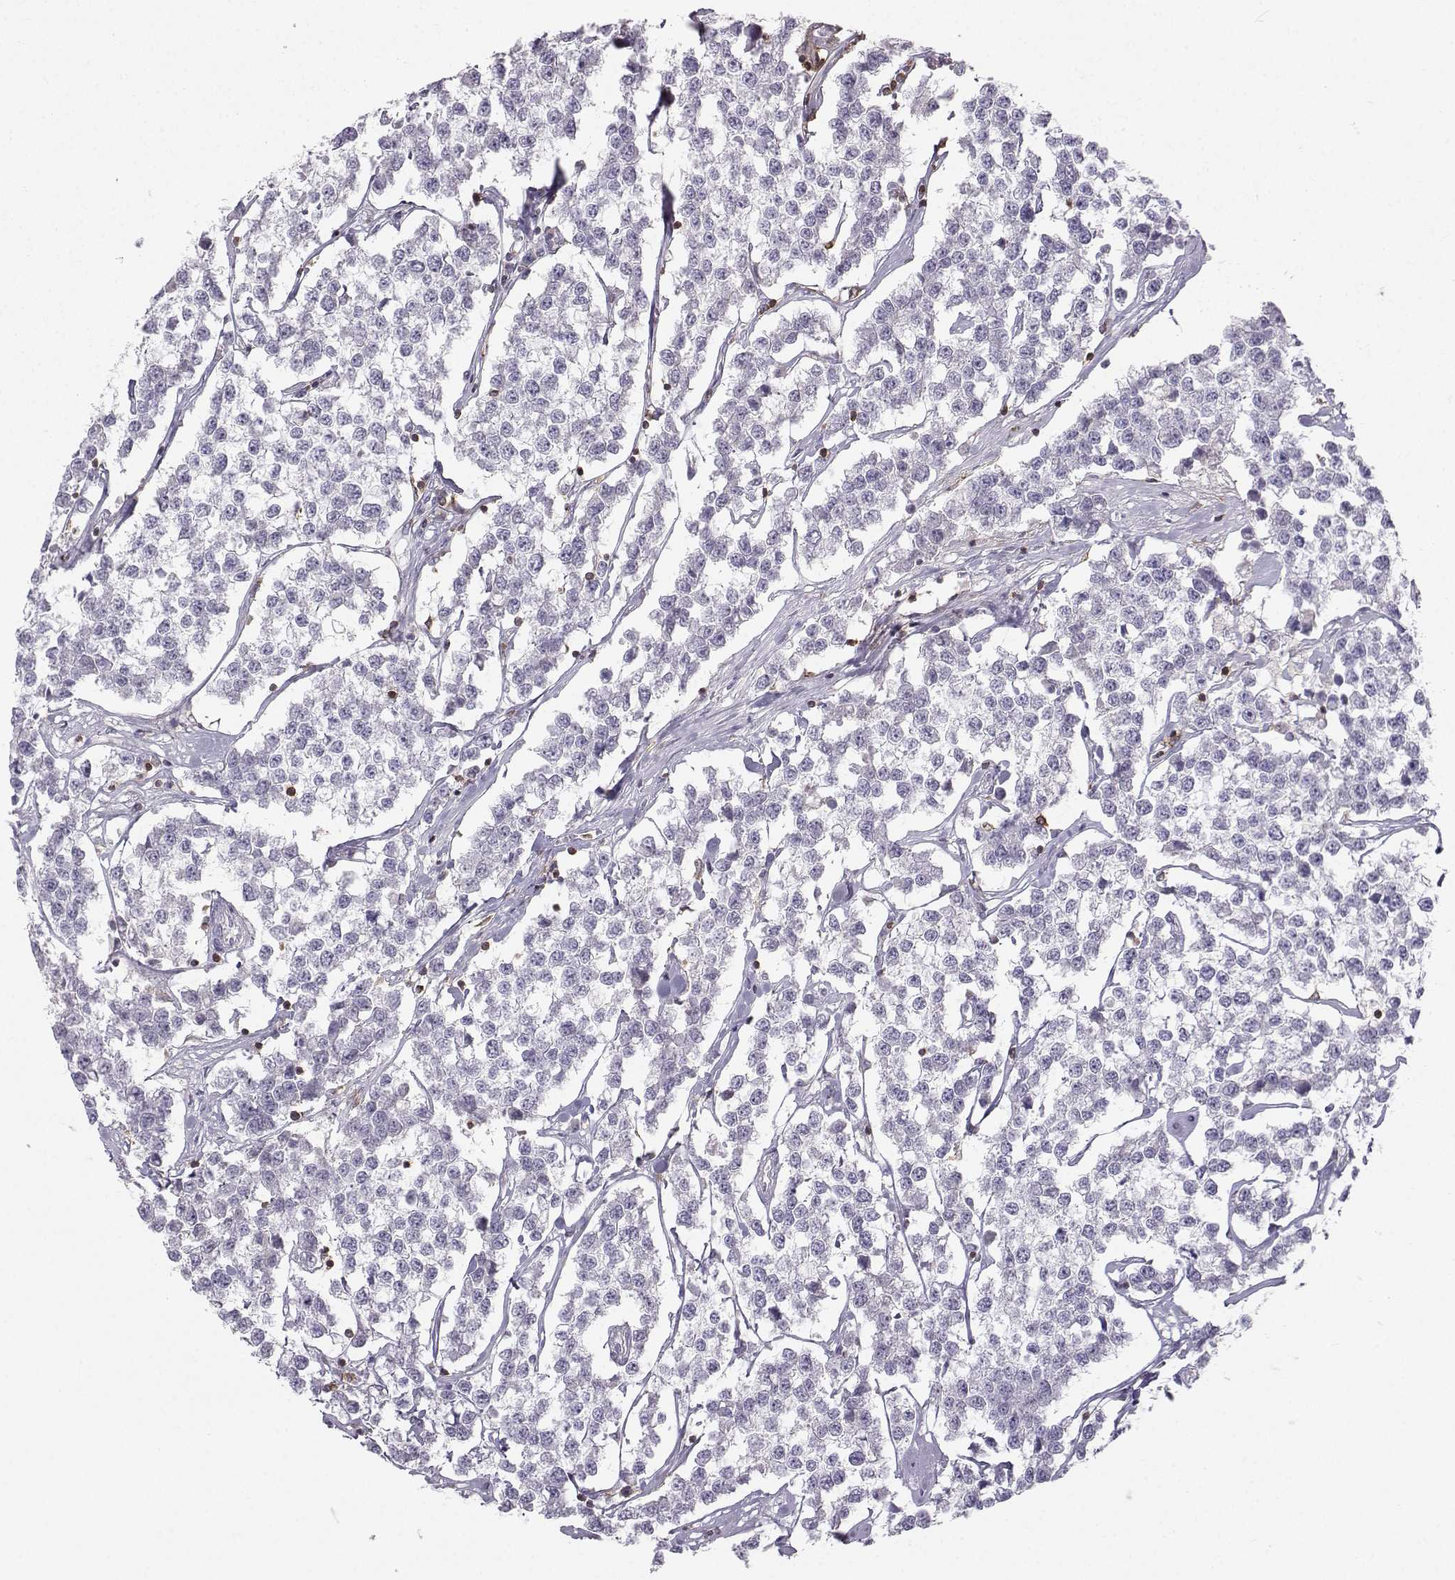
{"staining": {"intensity": "negative", "quantity": "none", "location": "none"}, "tissue": "testis cancer", "cell_type": "Tumor cells", "image_type": "cancer", "snomed": [{"axis": "morphology", "description": "Seminoma, NOS"}, {"axis": "topography", "description": "Testis"}], "caption": "High magnification brightfield microscopy of testis seminoma stained with DAB (3,3'-diaminobenzidine) (brown) and counterstained with hematoxylin (blue): tumor cells show no significant expression. (DAB (3,3'-diaminobenzidine) immunohistochemistry (IHC) visualized using brightfield microscopy, high magnification).", "gene": "ZBTB32", "patient": {"sex": "male", "age": 59}}